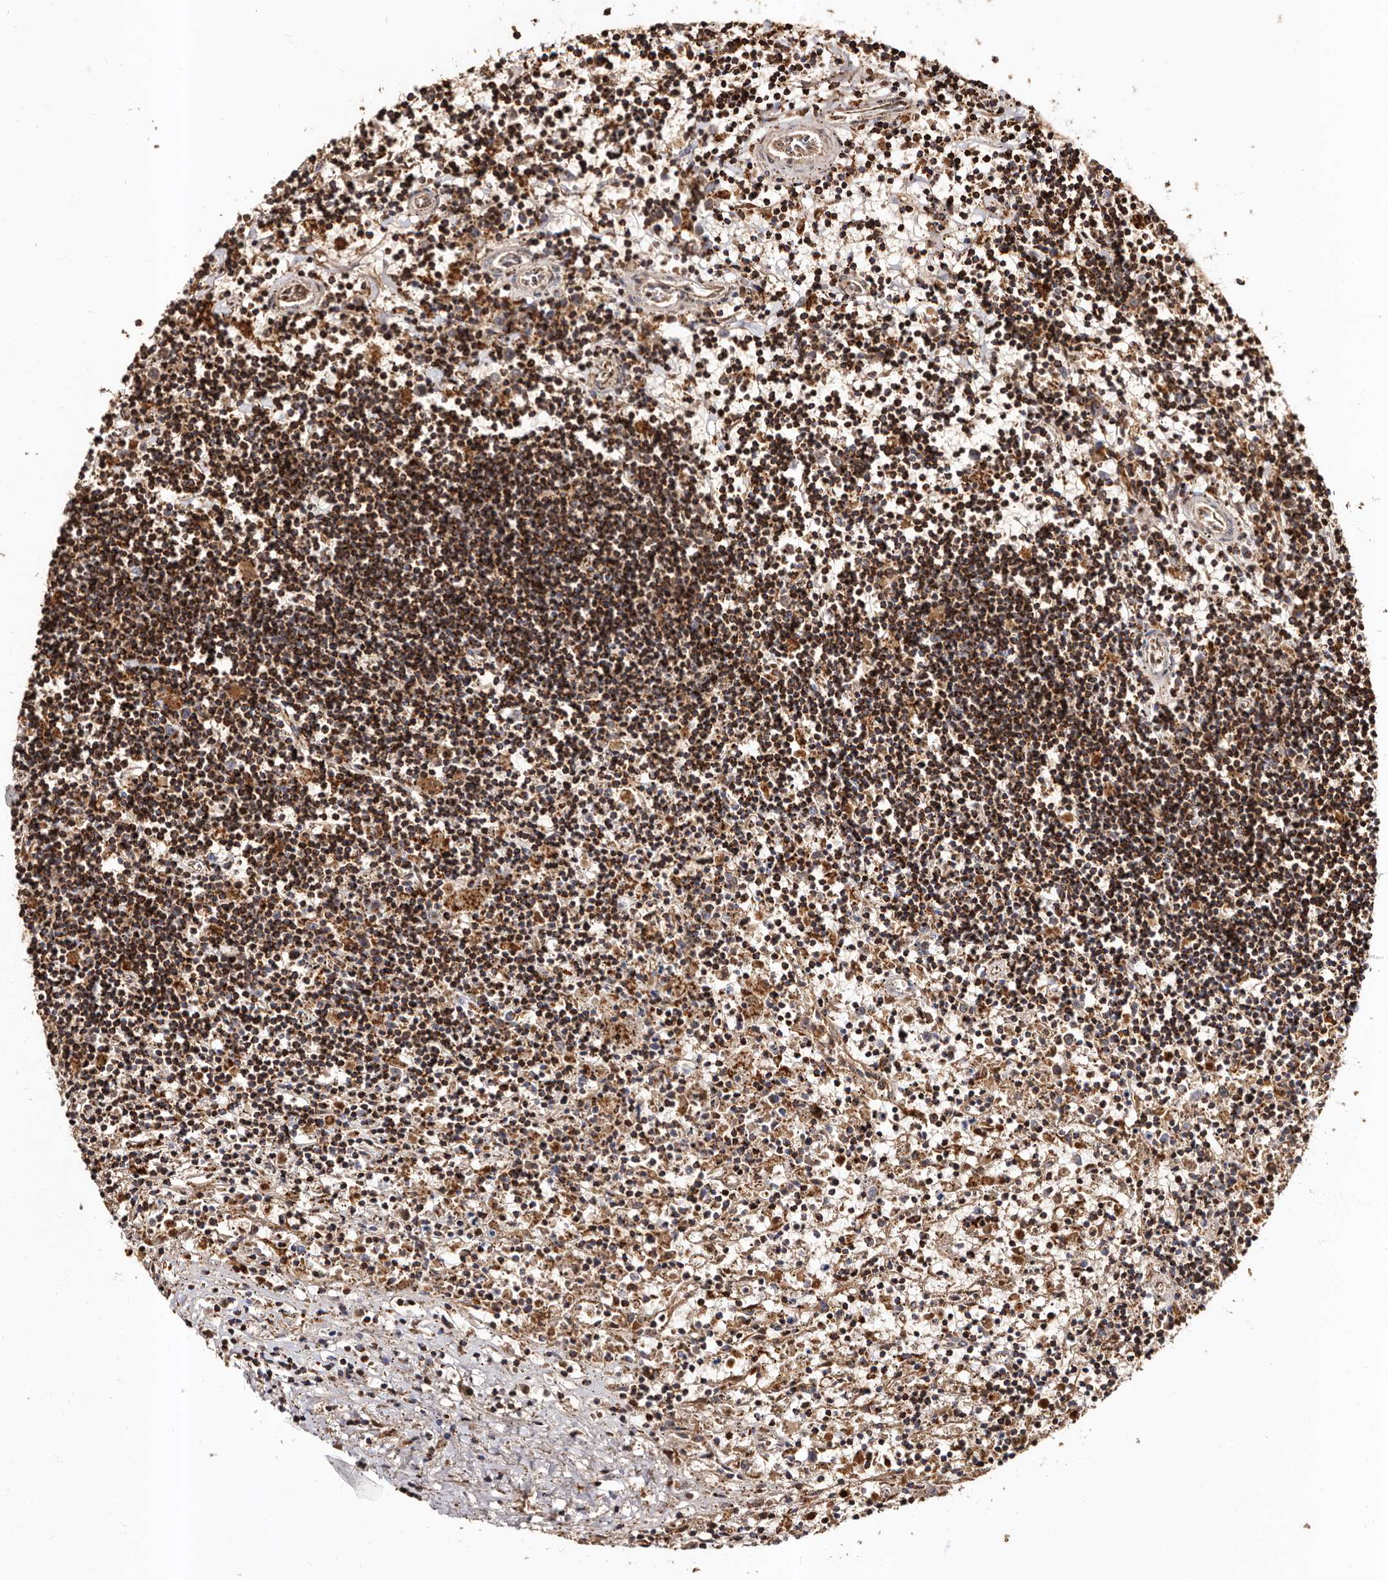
{"staining": {"intensity": "strong", "quantity": "25%-75%", "location": "cytoplasmic/membranous"}, "tissue": "lymphoma", "cell_type": "Tumor cells", "image_type": "cancer", "snomed": [{"axis": "morphology", "description": "Malignant lymphoma, non-Hodgkin's type, Low grade"}, {"axis": "topography", "description": "Spleen"}], "caption": "There is high levels of strong cytoplasmic/membranous expression in tumor cells of lymphoma, as demonstrated by immunohistochemical staining (brown color).", "gene": "BAX", "patient": {"sex": "male", "age": 76}}